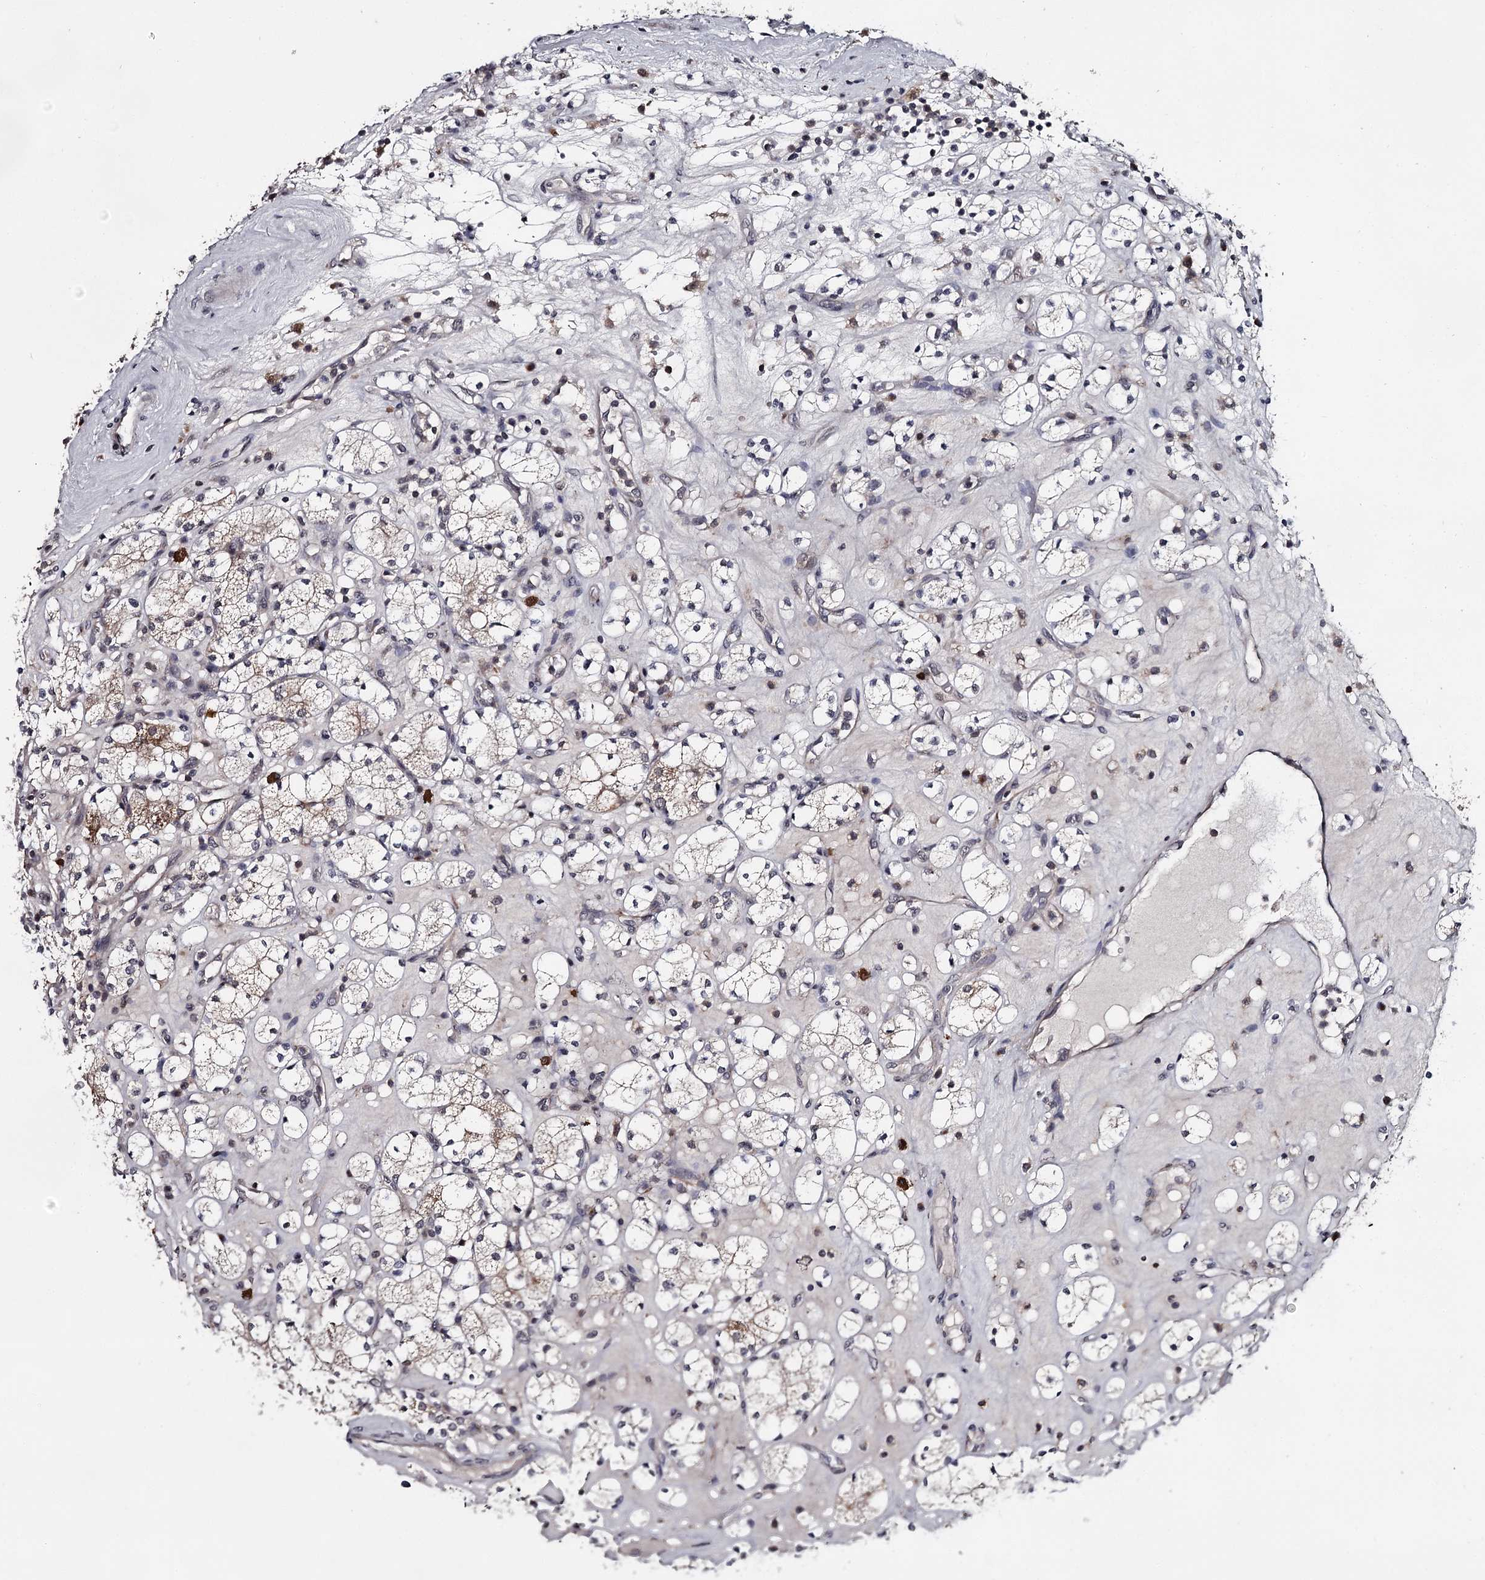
{"staining": {"intensity": "moderate", "quantity": "<25%", "location": "cytoplasmic/membranous"}, "tissue": "renal cancer", "cell_type": "Tumor cells", "image_type": "cancer", "snomed": [{"axis": "morphology", "description": "Adenocarcinoma, NOS"}, {"axis": "topography", "description": "Kidney"}], "caption": "Immunohistochemical staining of renal cancer (adenocarcinoma) shows moderate cytoplasmic/membranous protein positivity in approximately <25% of tumor cells.", "gene": "GTSF1", "patient": {"sex": "male", "age": 77}}